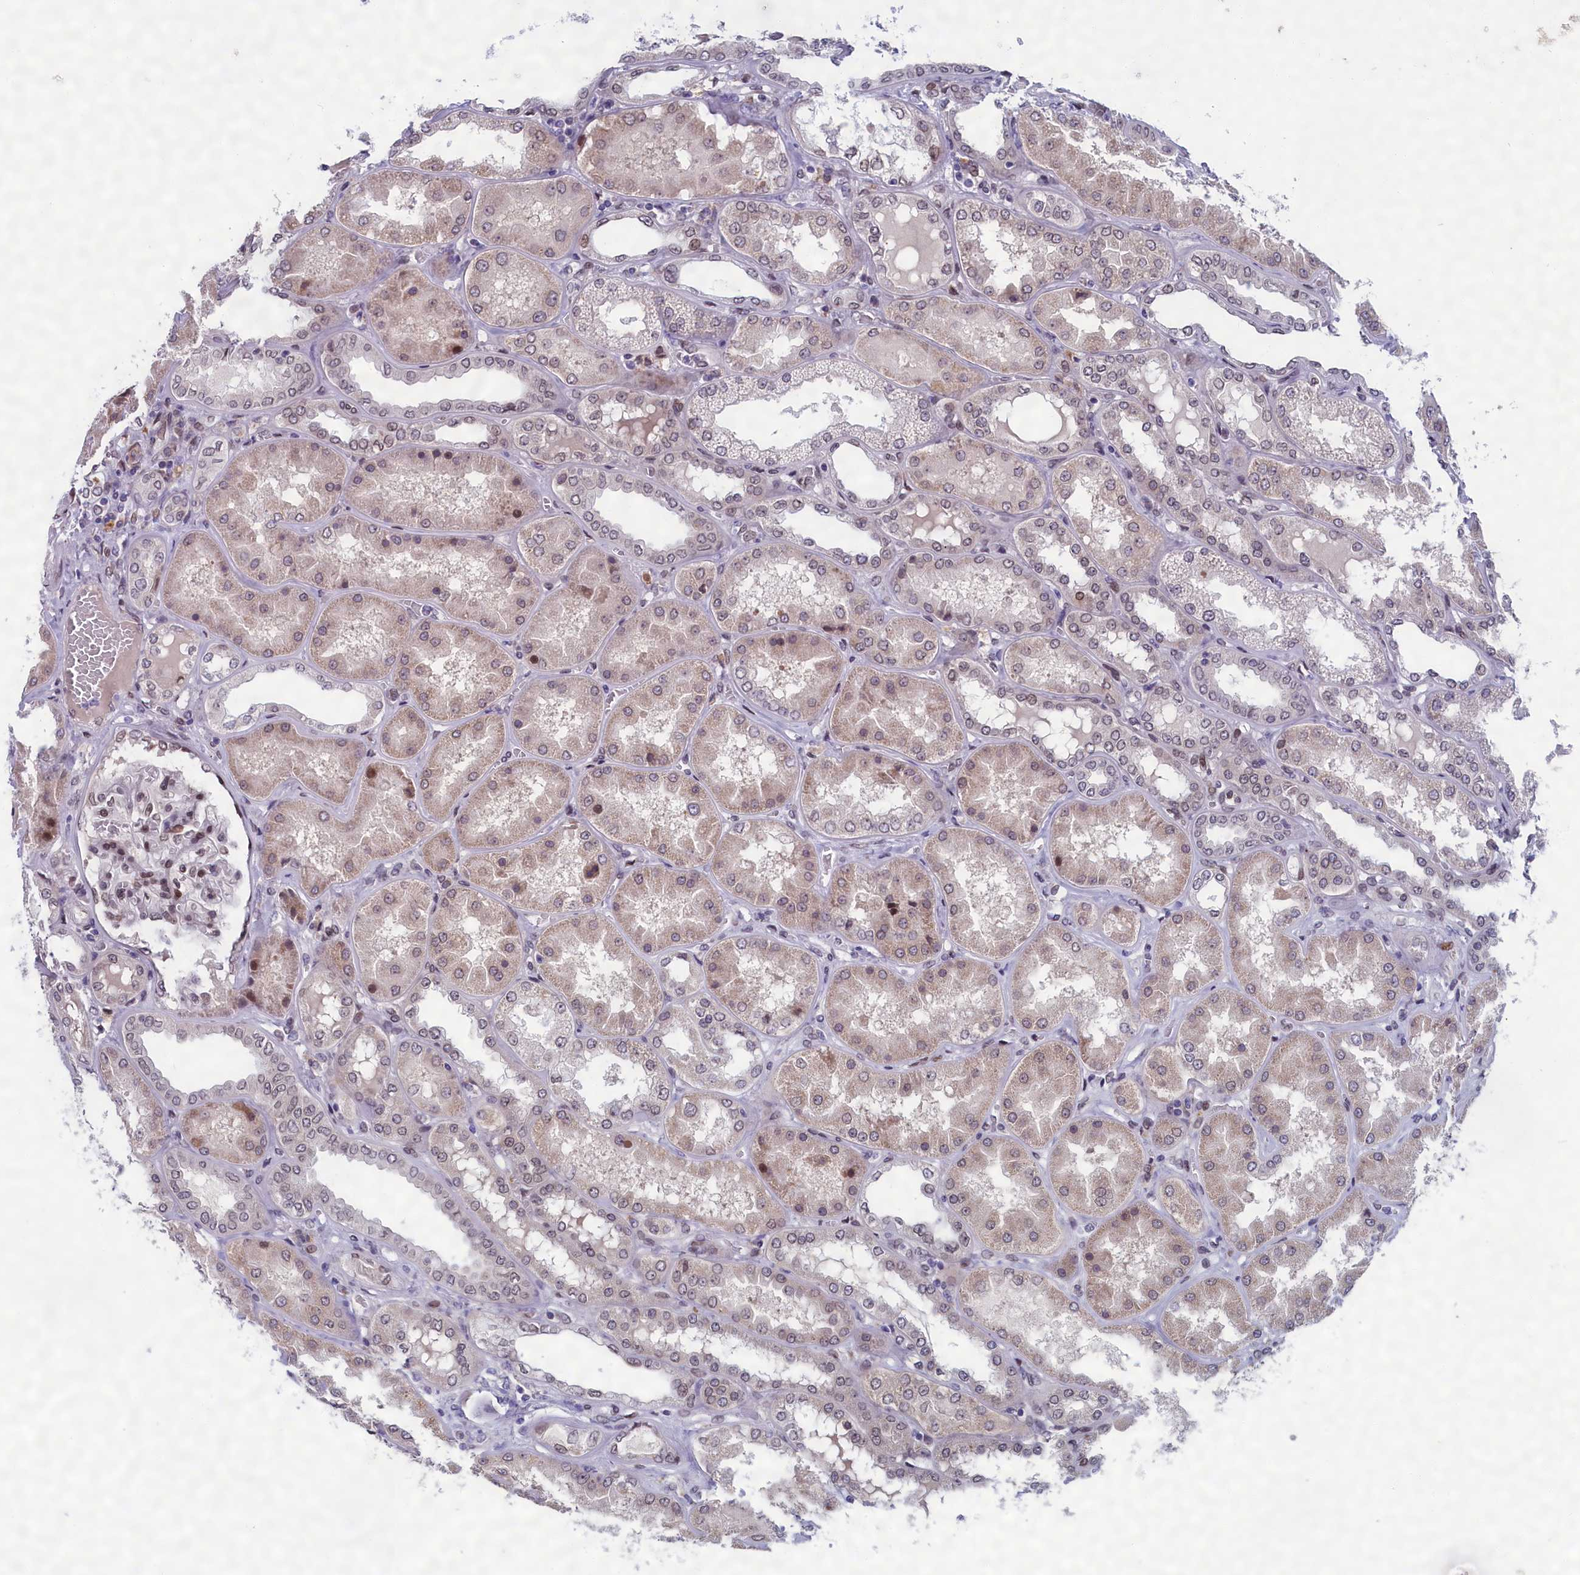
{"staining": {"intensity": "moderate", "quantity": "25%-75%", "location": "cytoplasmic/membranous,nuclear"}, "tissue": "kidney", "cell_type": "Cells in glomeruli", "image_type": "normal", "snomed": [{"axis": "morphology", "description": "Normal tissue, NOS"}, {"axis": "topography", "description": "Kidney"}], "caption": "Kidney stained with a brown dye shows moderate cytoplasmic/membranous,nuclear positive positivity in about 25%-75% of cells in glomeruli.", "gene": "GPSM1", "patient": {"sex": "female", "age": 56}}